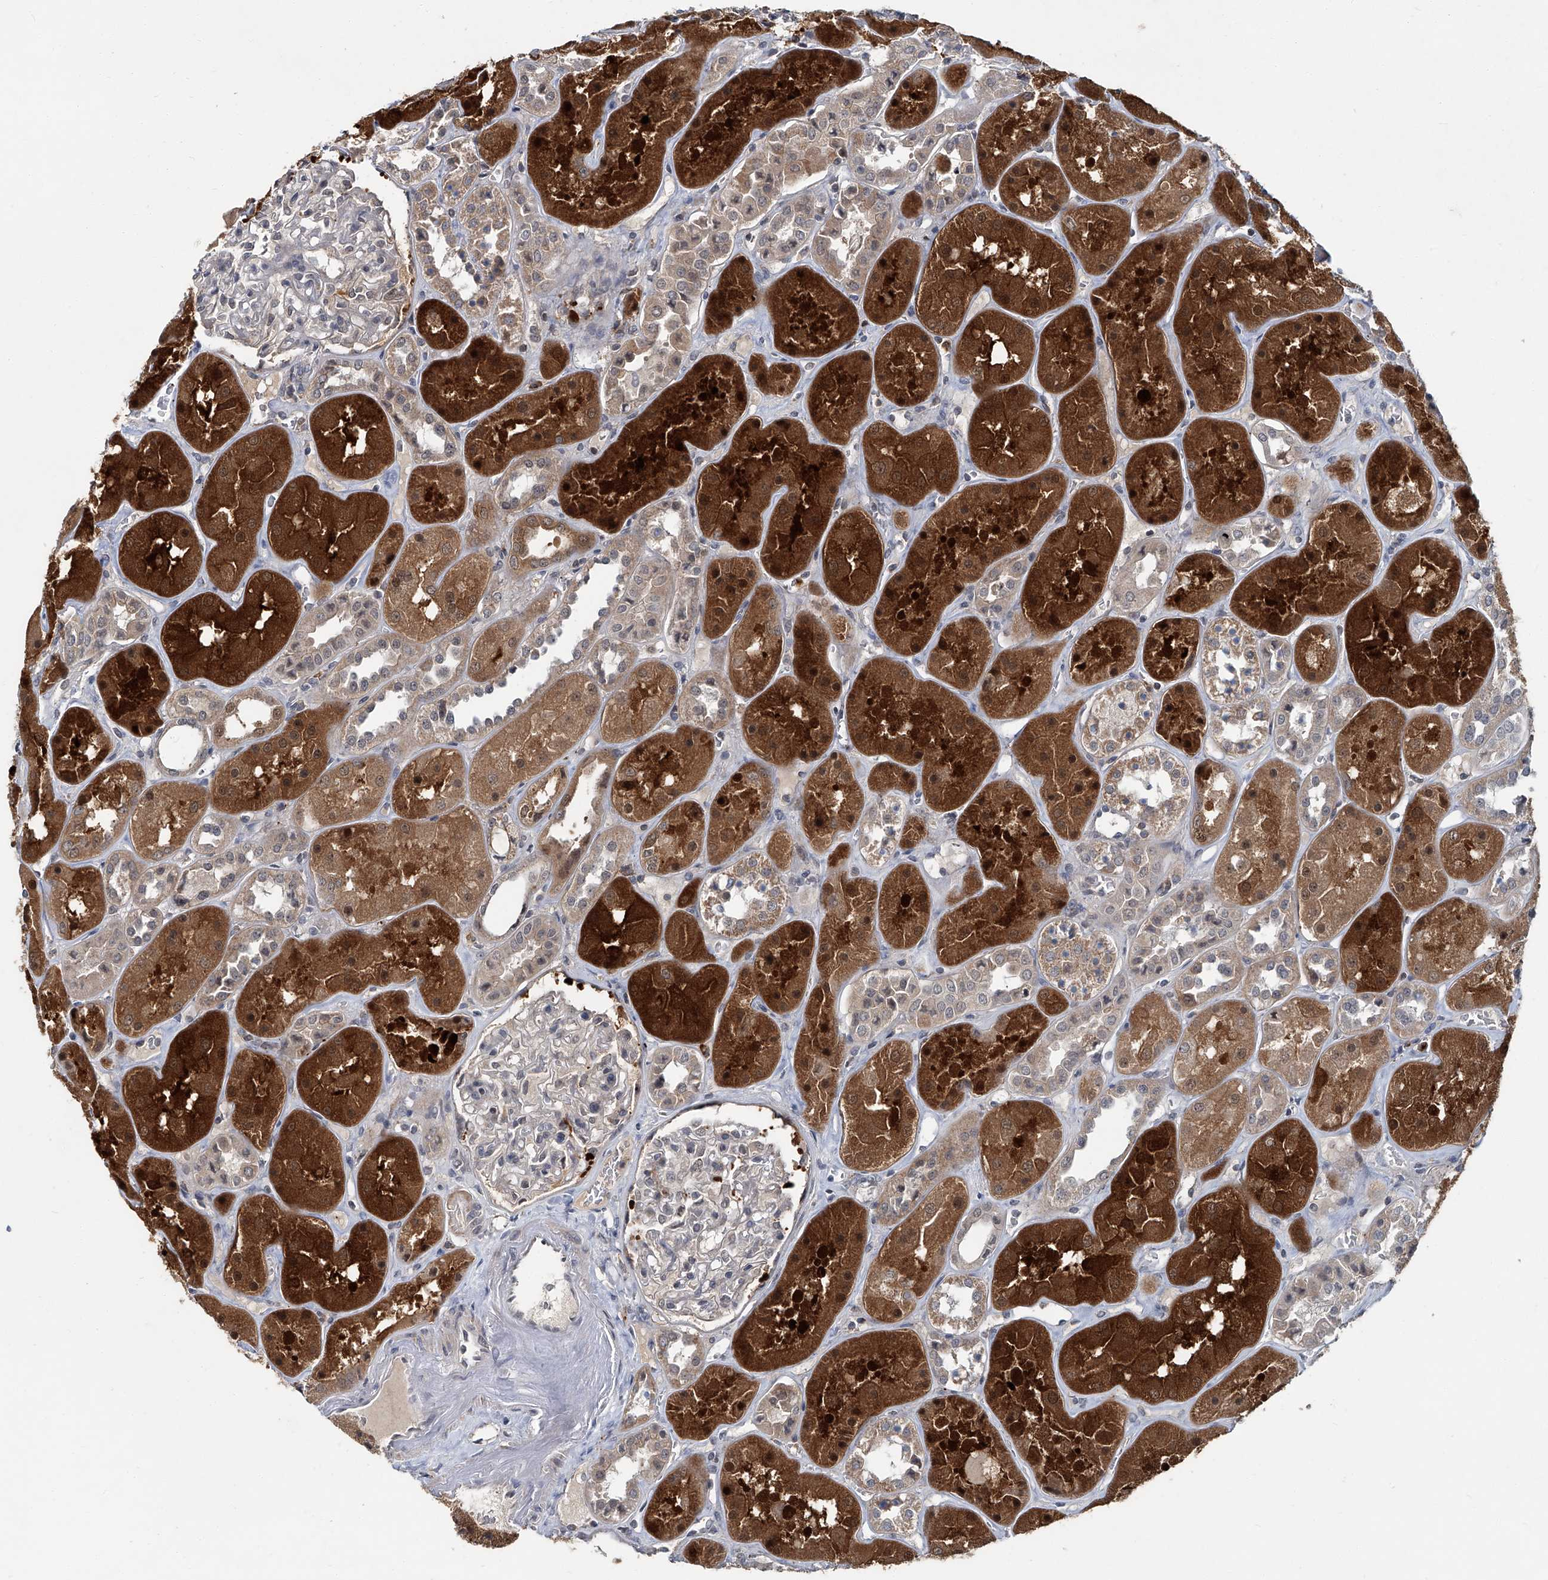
{"staining": {"intensity": "negative", "quantity": "none", "location": "none"}, "tissue": "kidney", "cell_type": "Cells in glomeruli", "image_type": "normal", "snomed": [{"axis": "morphology", "description": "Normal tissue, NOS"}, {"axis": "topography", "description": "Kidney"}], "caption": "The IHC photomicrograph has no significant expression in cells in glomeruli of kidney.", "gene": "AKNAD1", "patient": {"sex": "male", "age": 70}}